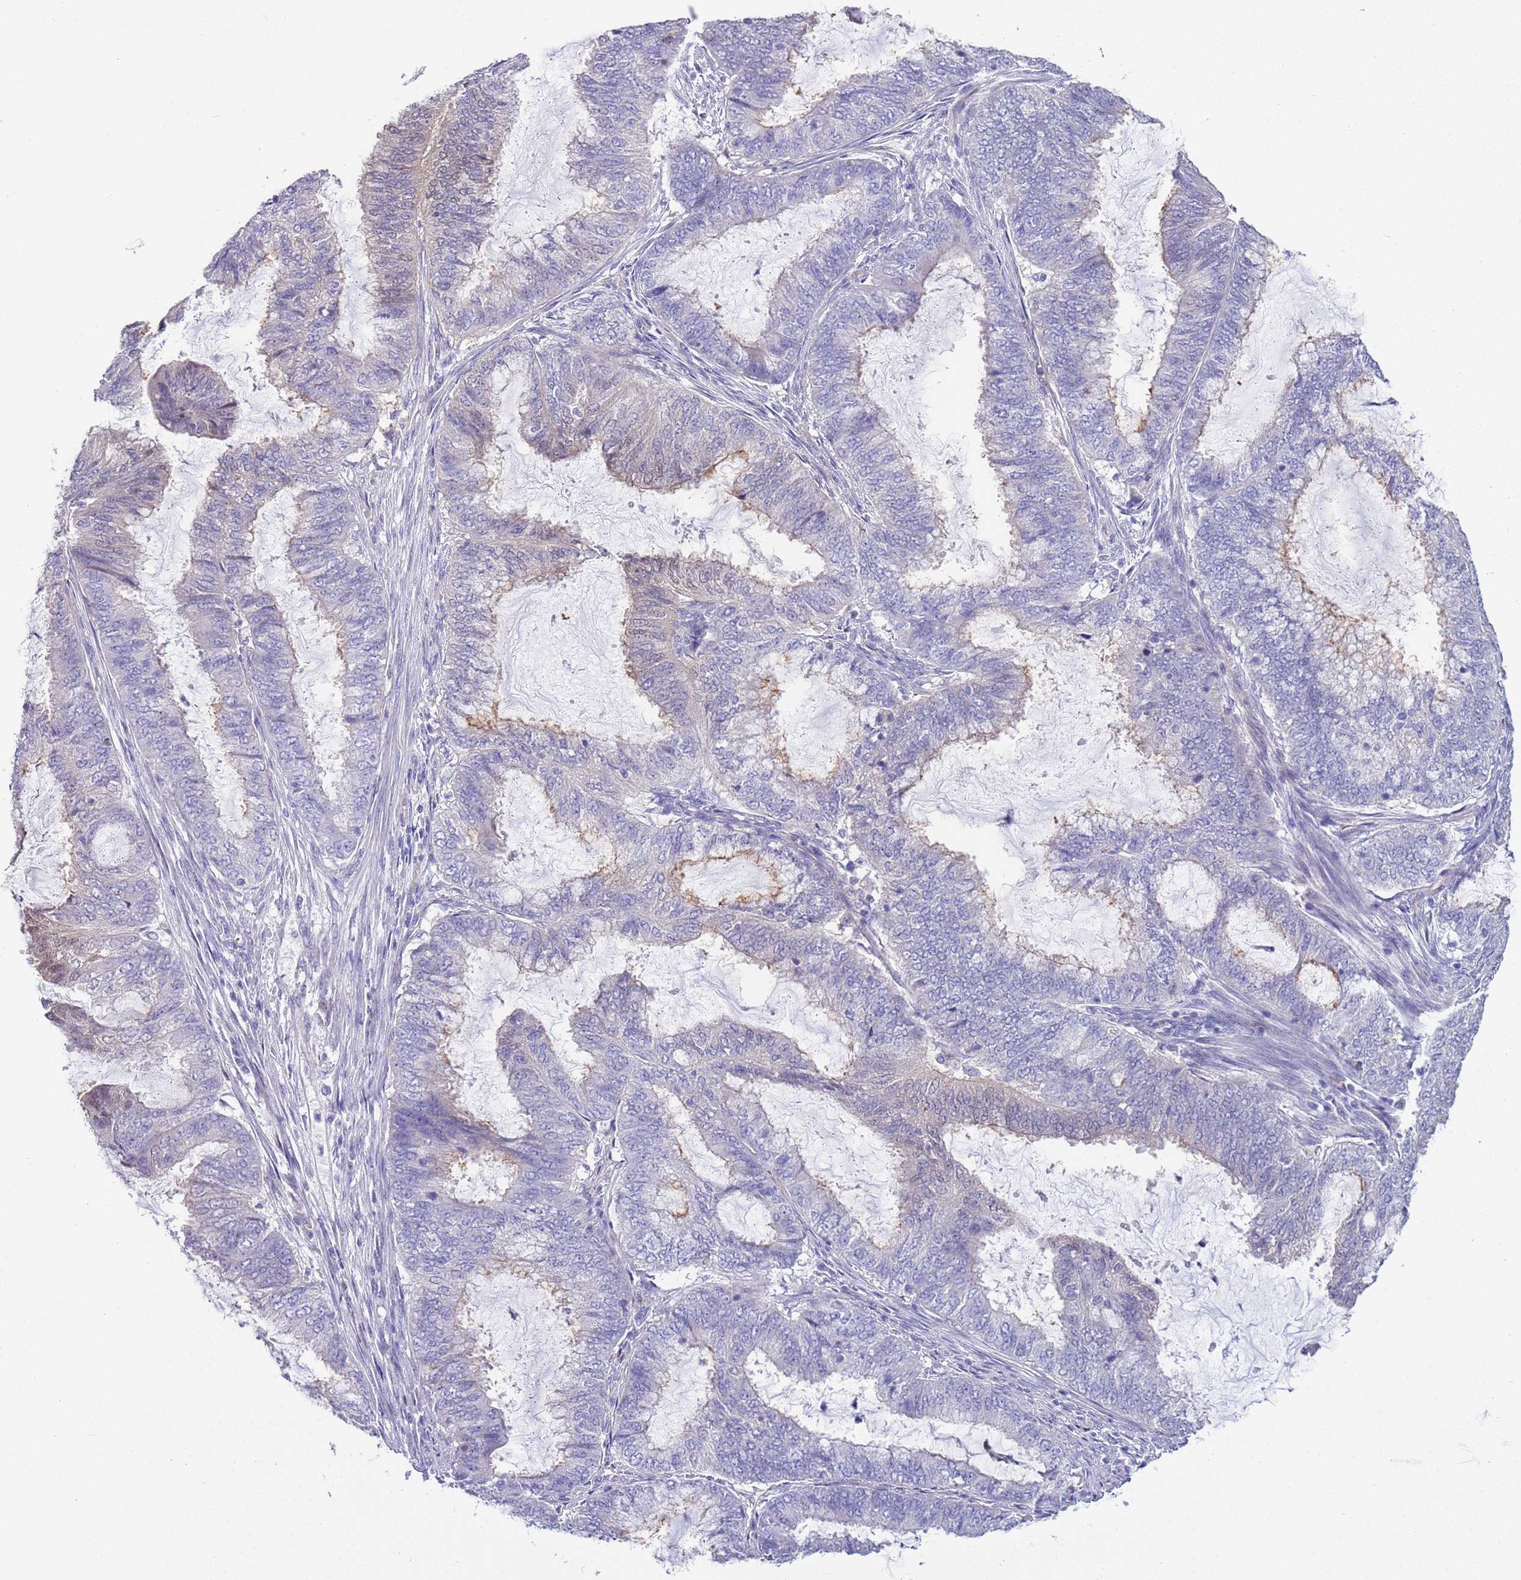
{"staining": {"intensity": "moderate", "quantity": "<25%", "location": "nuclear"}, "tissue": "endometrial cancer", "cell_type": "Tumor cells", "image_type": "cancer", "snomed": [{"axis": "morphology", "description": "Adenocarcinoma, NOS"}, {"axis": "topography", "description": "Endometrium"}], "caption": "A photomicrograph showing moderate nuclear staining in about <25% of tumor cells in endometrial cancer, as visualized by brown immunohistochemical staining.", "gene": "BRMS1L", "patient": {"sex": "female", "age": 51}}